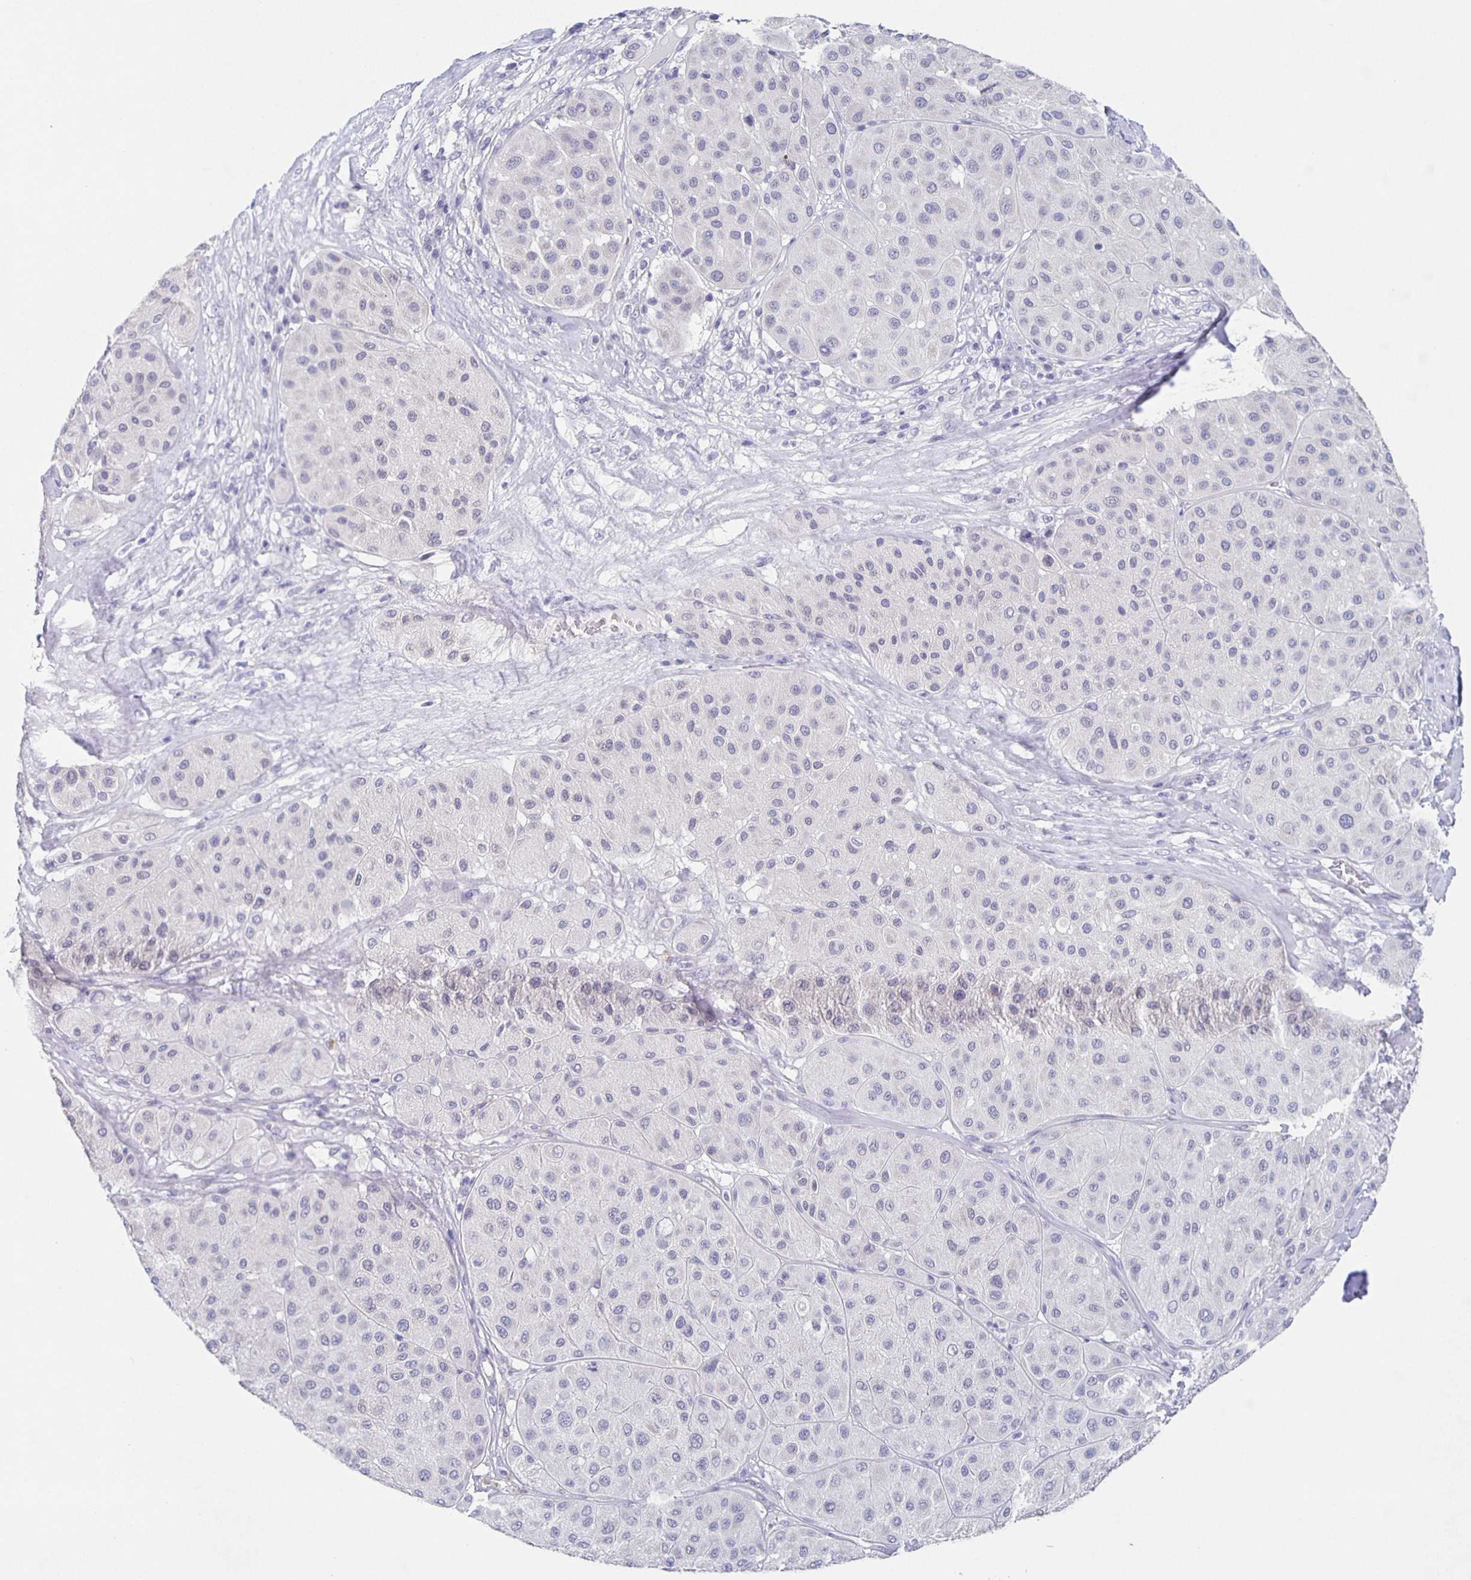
{"staining": {"intensity": "negative", "quantity": "none", "location": "none"}, "tissue": "melanoma", "cell_type": "Tumor cells", "image_type": "cancer", "snomed": [{"axis": "morphology", "description": "Malignant melanoma, Metastatic site"}, {"axis": "topography", "description": "Smooth muscle"}], "caption": "Tumor cells are negative for brown protein staining in malignant melanoma (metastatic site).", "gene": "CARNS1", "patient": {"sex": "male", "age": 41}}